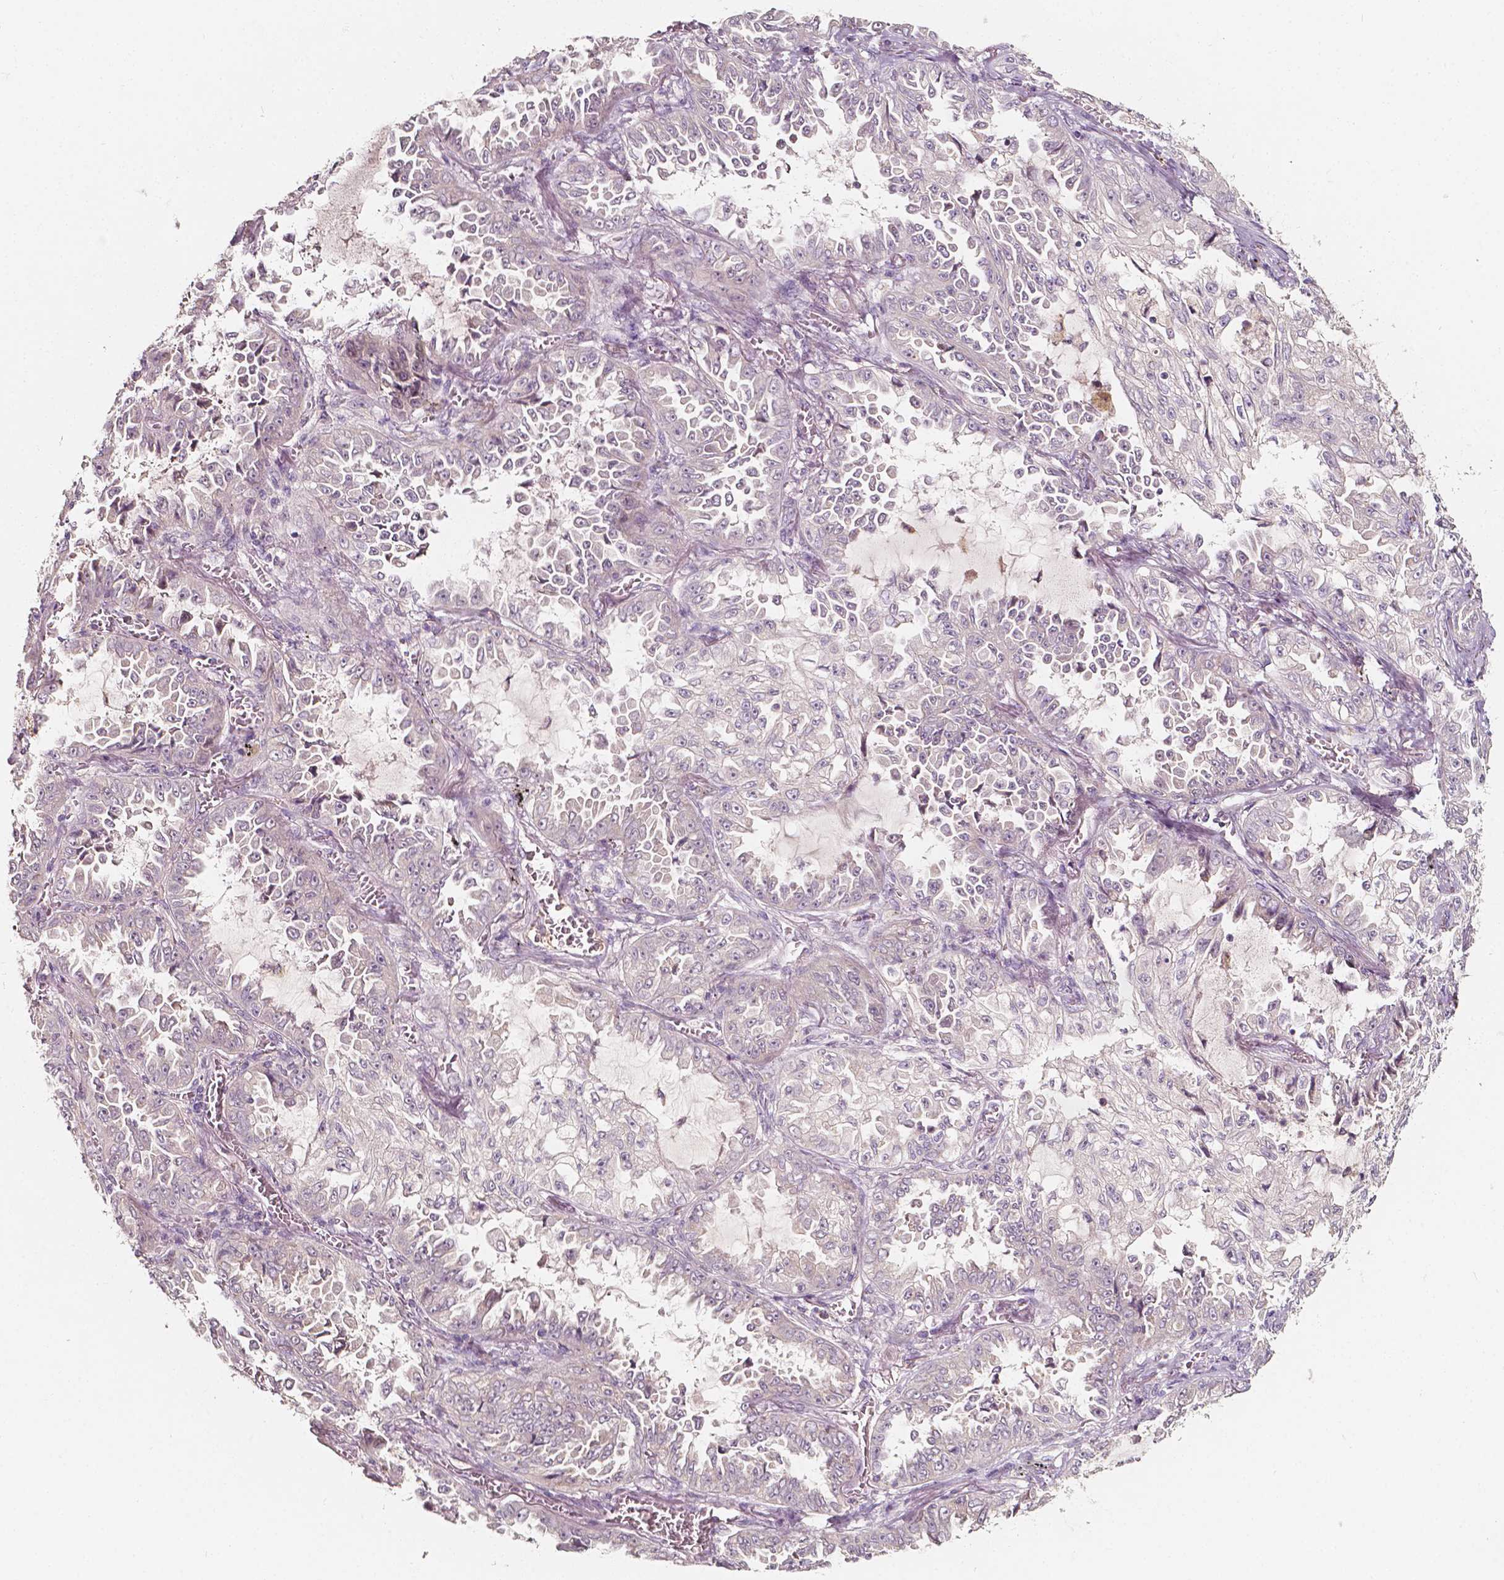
{"staining": {"intensity": "negative", "quantity": "none", "location": "none"}, "tissue": "lung cancer", "cell_type": "Tumor cells", "image_type": "cancer", "snomed": [{"axis": "morphology", "description": "Adenocarcinoma, NOS"}, {"axis": "topography", "description": "Lung"}], "caption": "DAB immunohistochemical staining of lung cancer displays no significant expression in tumor cells.", "gene": "NPC1L1", "patient": {"sex": "female", "age": 52}}